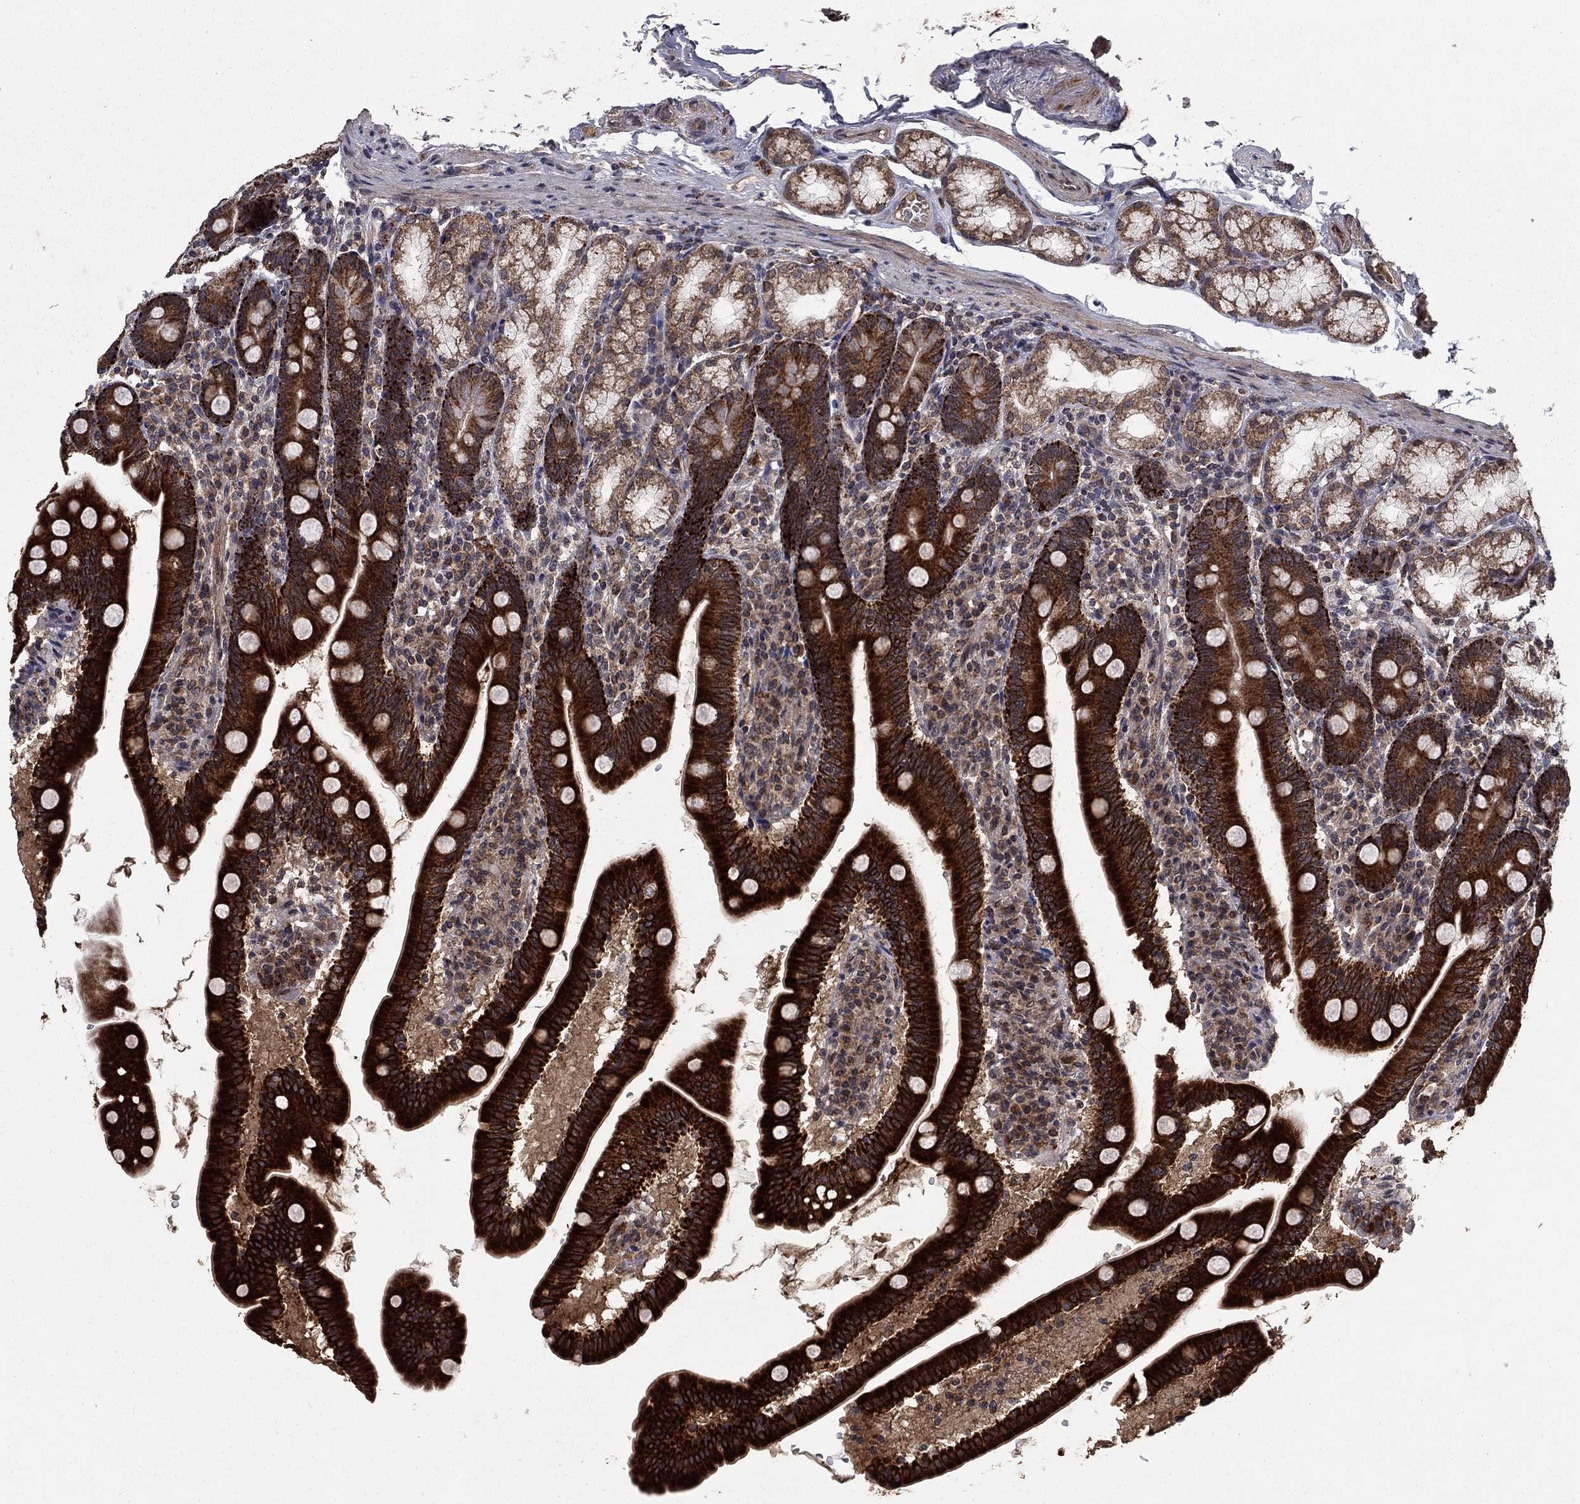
{"staining": {"intensity": "strong", "quantity": ">75%", "location": "cytoplasmic/membranous"}, "tissue": "duodenum", "cell_type": "Glandular cells", "image_type": "normal", "snomed": [{"axis": "morphology", "description": "Normal tissue, NOS"}, {"axis": "topography", "description": "Duodenum"}], "caption": "Immunohistochemistry of unremarkable human duodenum displays high levels of strong cytoplasmic/membranous positivity in about >75% of glandular cells.", "gene": "DHRS1", "patient": {"sex": "female", "age": 67}}